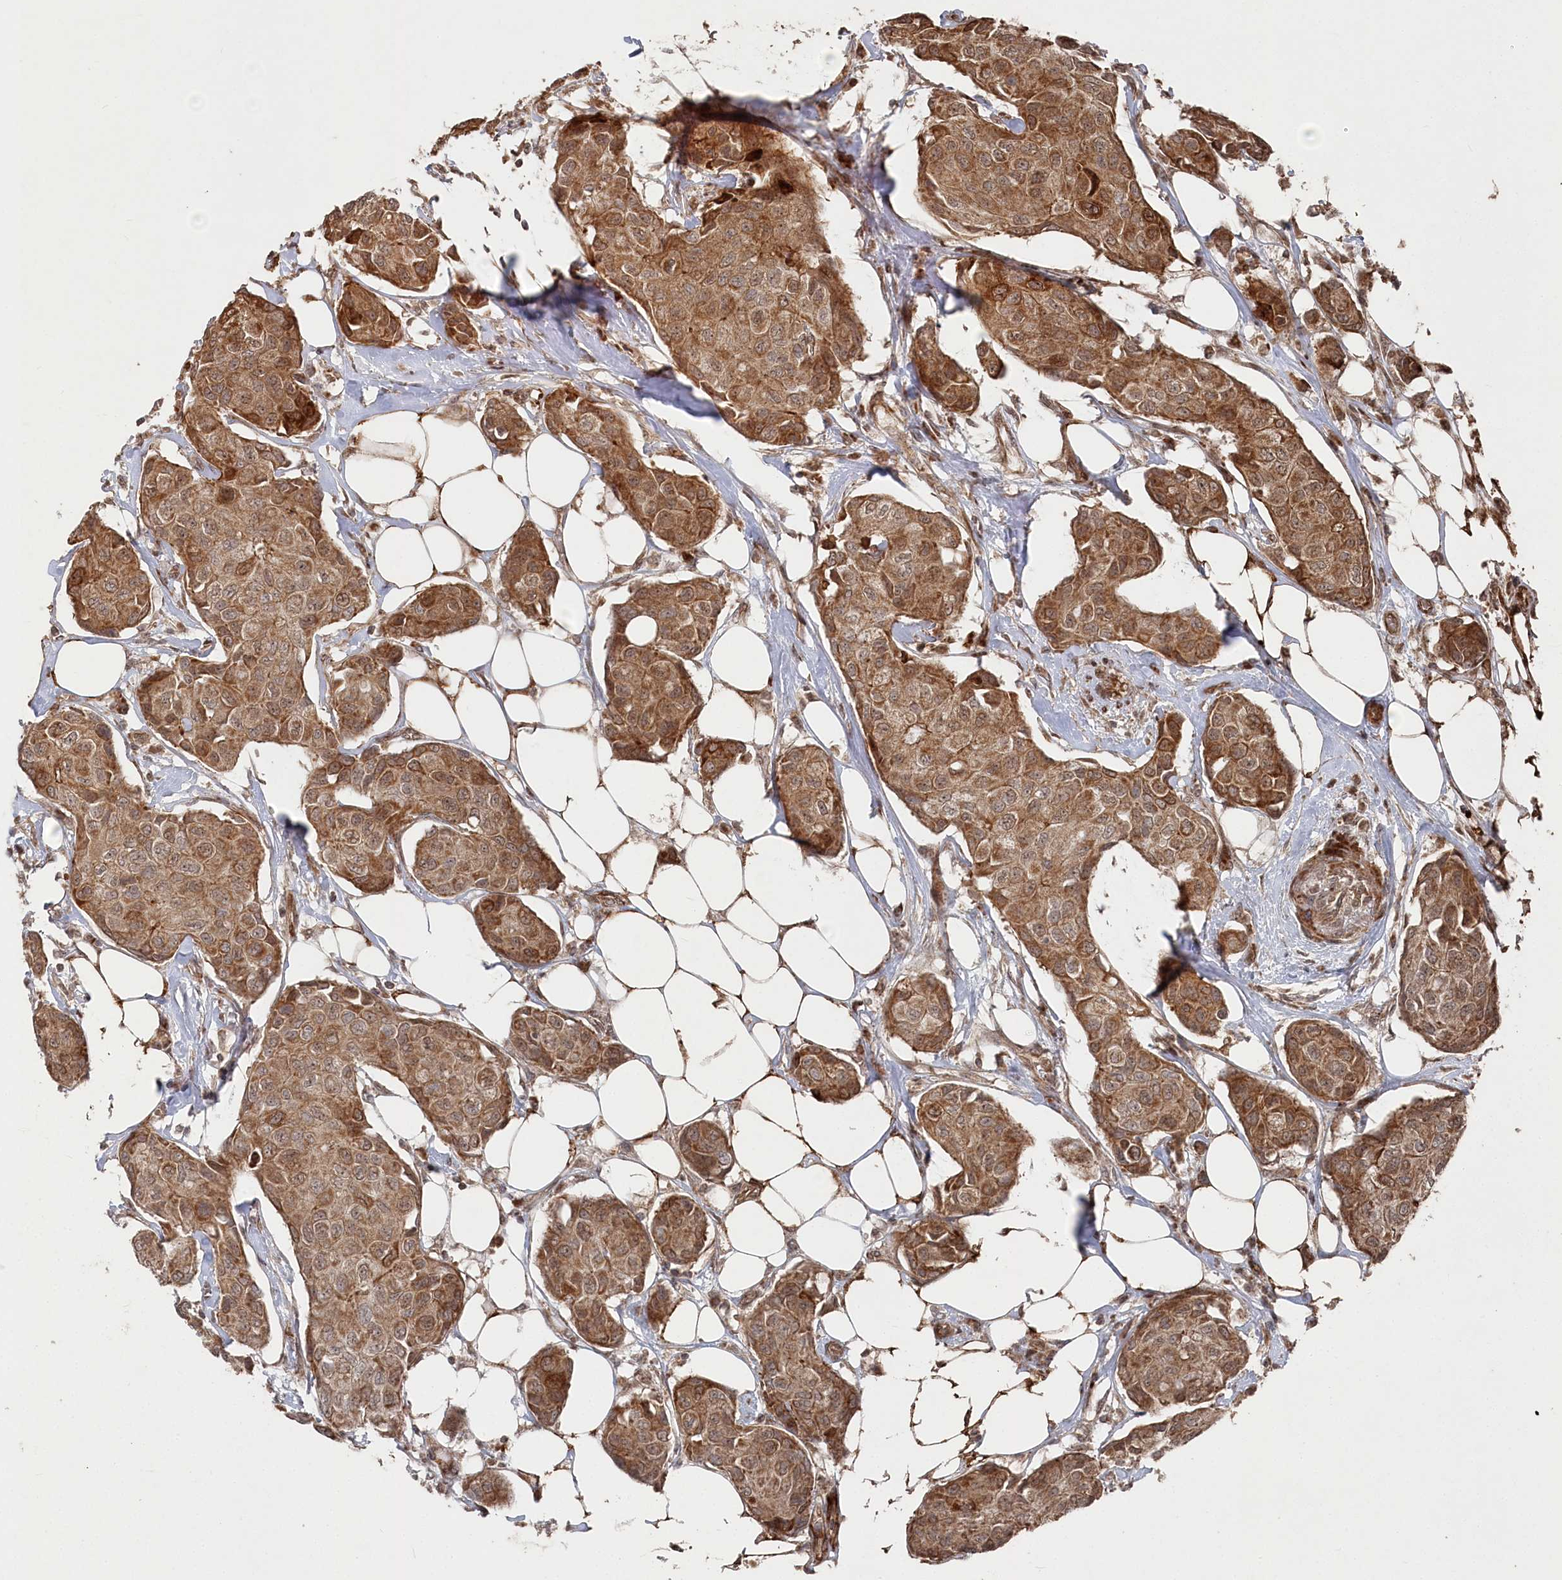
{"staining": {"intensity": "moderate", "quantity": ">75%", "location": "cytoplasmic/membranous,nuclear"}, "tissue": "breast cancer", "cell_type": "Tumor cells", "image_type": "cancer", "snomed": [{"axis": "morphology", "description": "Duct carcinoma"}, {"axis": "topography", "description": "Breast"}], "caption": "Immunohistochemical staining of human breast cancer shows medium levels of moderate cytoplasmic/membranous and nuclear protein expression in approximately >75% of tumor cells. Nuclei are stained in blue.", "gene": "POLR3A", "patient": {"sex": "female", "age": 80}}